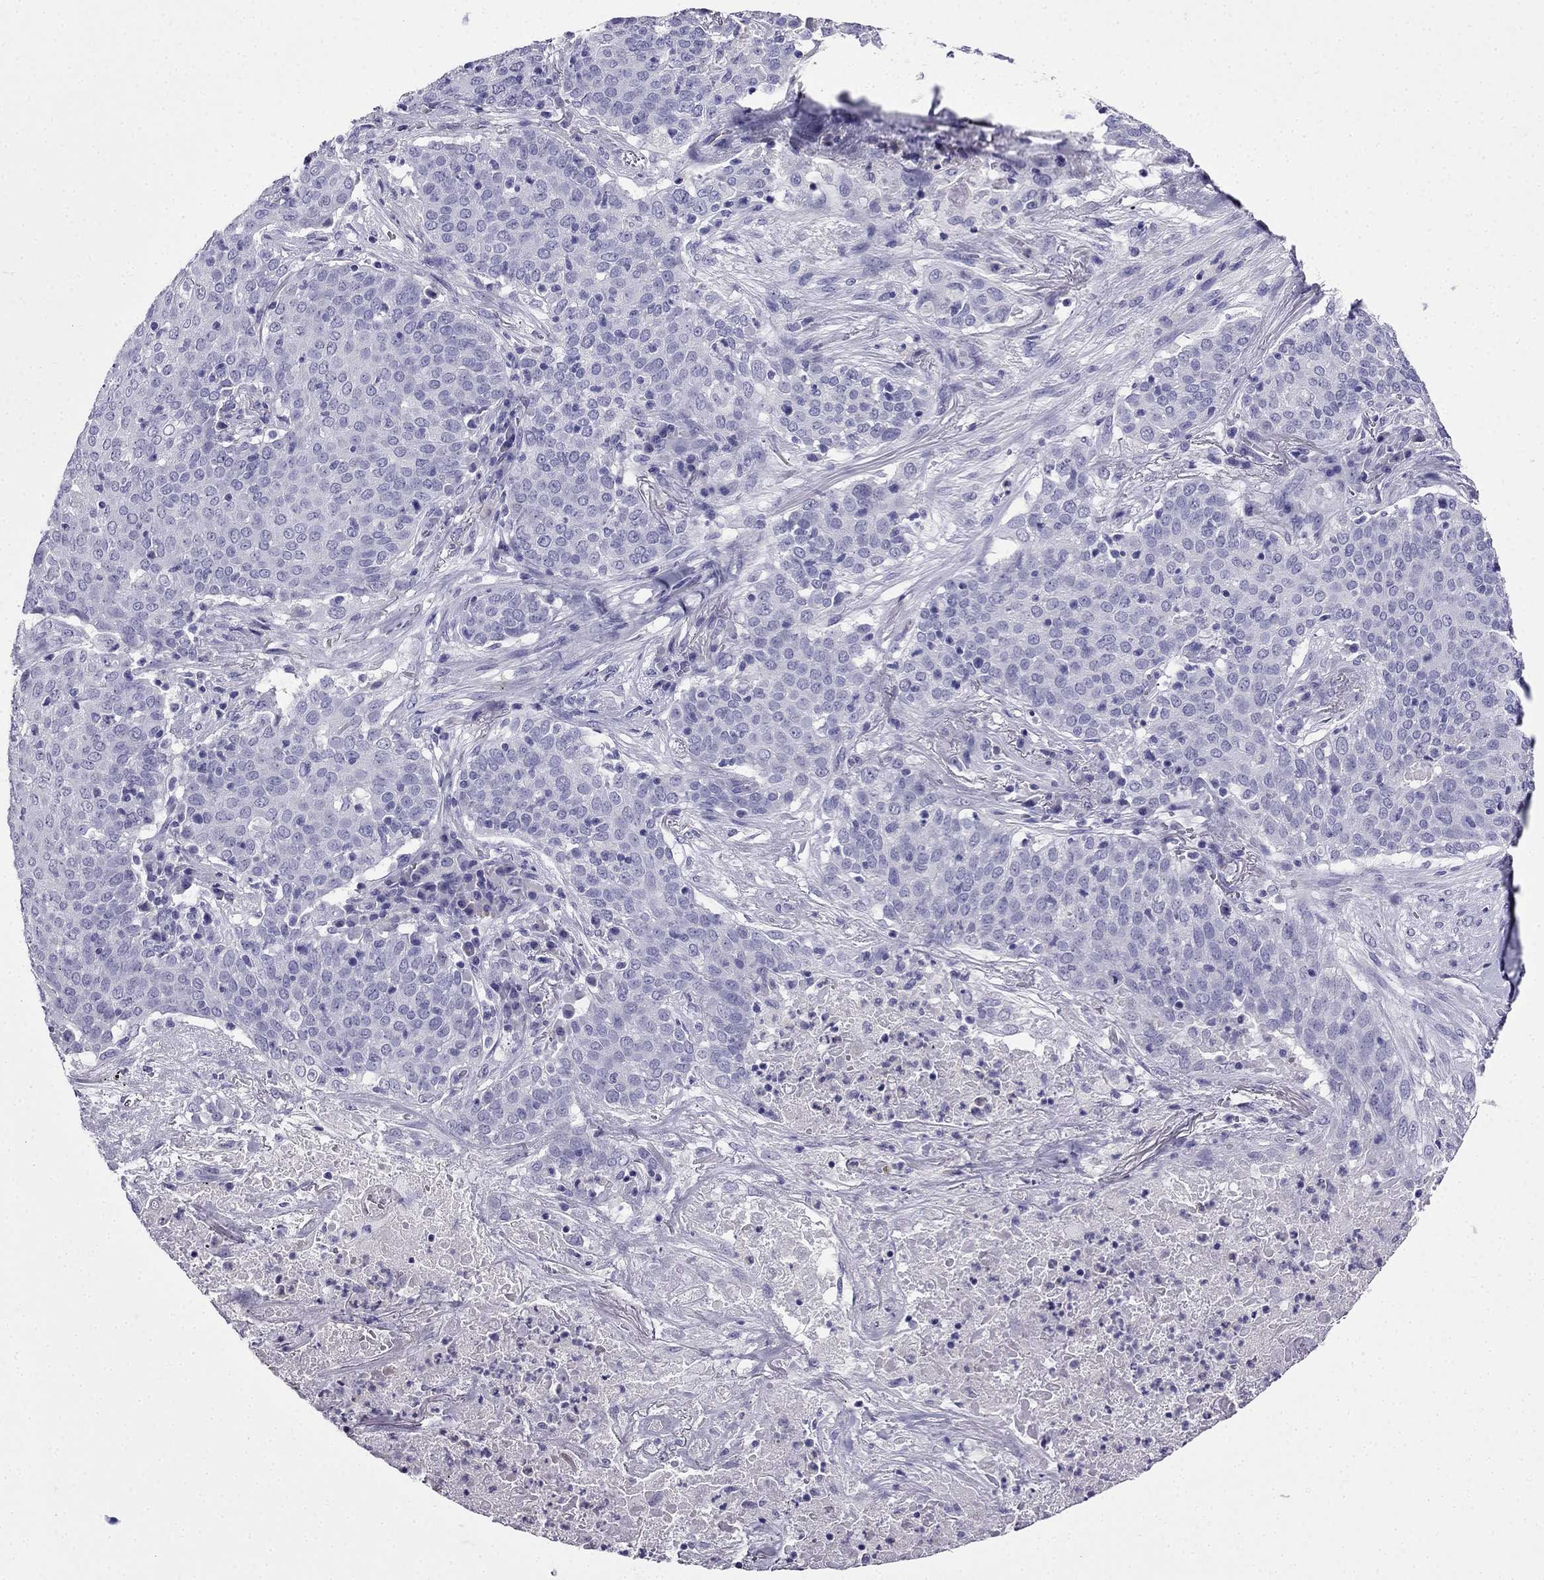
{"staining": {"intensity": "negative", "quantity": "none", "location": "none"}, "tissue": "lung cancer", "cell_type": "Tumor cells", "image_type": "cancer", "snomed": [{"axis": "morphology", "description": "Squamous cell carcinoma, NOS"}, {"axis": "topography", "description": "Lung"}], "caption": "Immunohistochemistry (IHC) image of lung cancer stained for a protein (brown), which reveals no positivity in tumor cells. (Immunohistochemistry (IHC), brightfield microscopy, high magnification).", "gene": "CDHR4", "patient": {"sex": "male", "age": 82}}